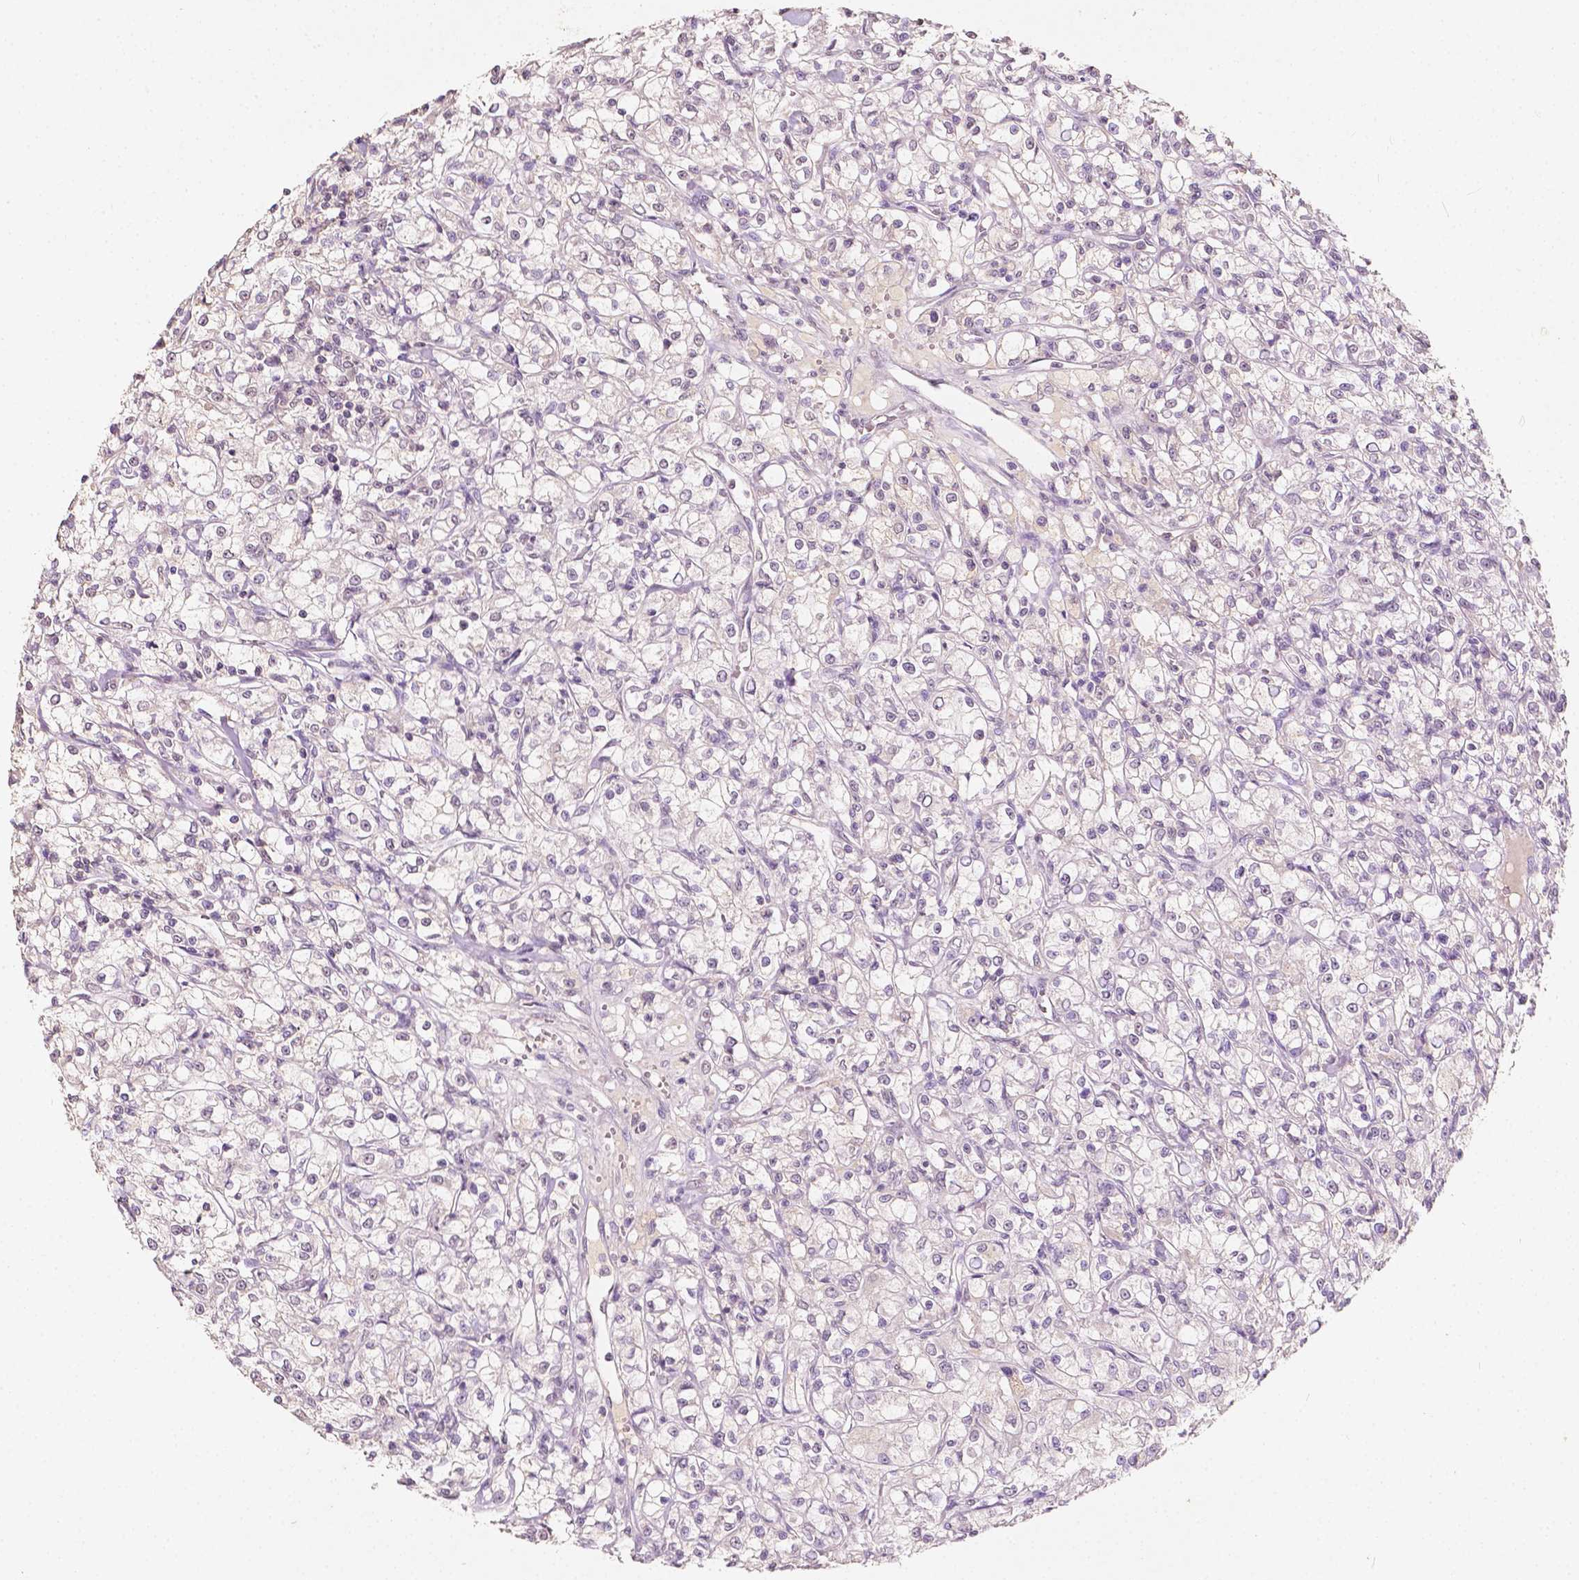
{"staining": {"intensity": "negative", "quantity": "none", "location": "none"}, "tissue": "renal cancer", "cell_type": "Tumor cells", "image_type": "cancer", "snomed": [{"axis": "morphology", "description": "Adenocarcinoma, NOS"}, {"axis": "topography", "description": "Kidney"}], "caption": "Protein analysis of renal adenocarcinoma demonstrates no significant positivity in tumor cells.", "gene": "SOX15", "patient": {"sex": "female", "age": 59}}